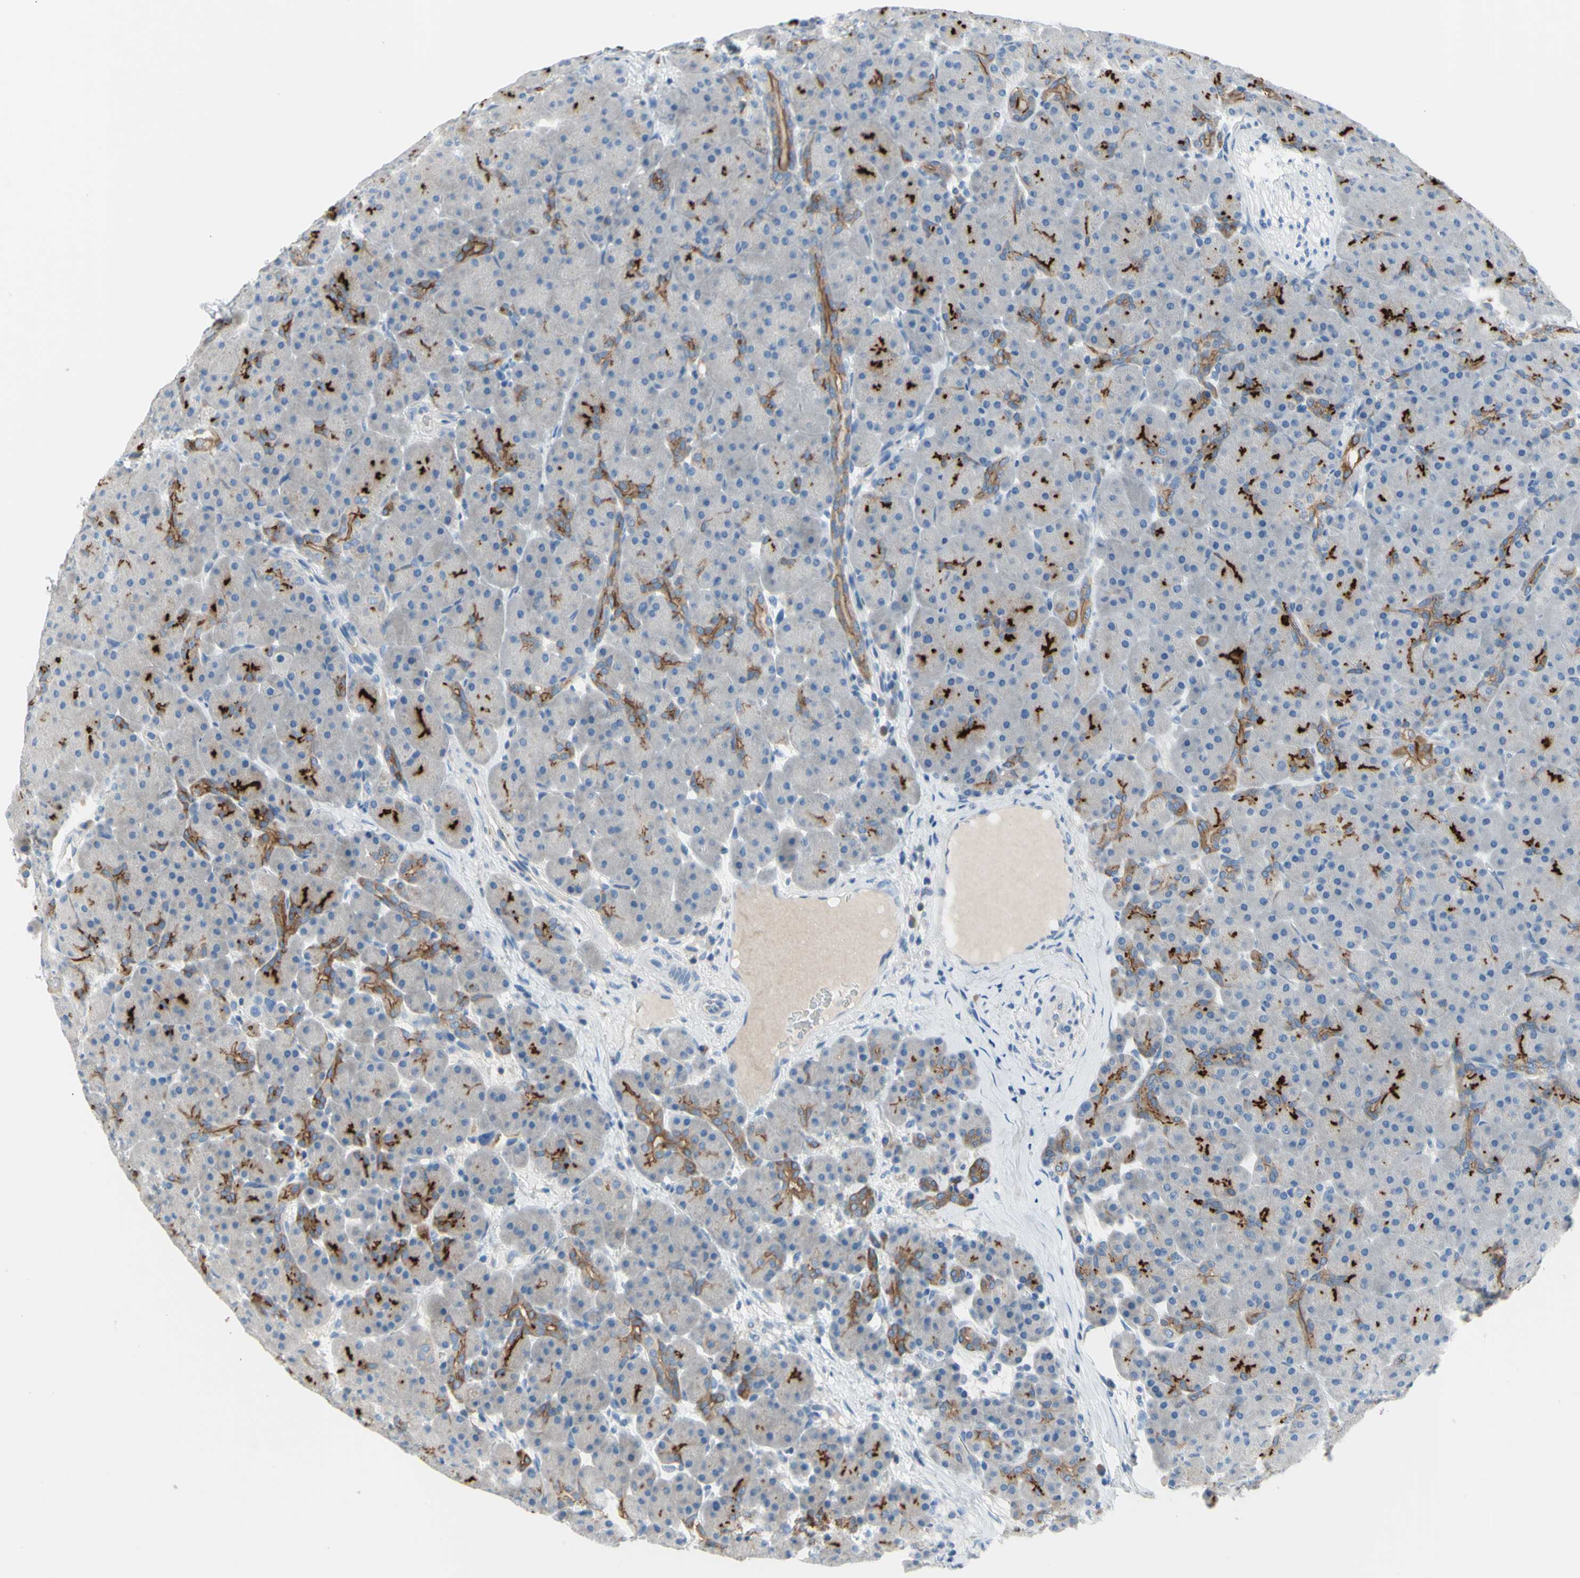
{"staining": {"intensity": "moderate", "quantity": "25%-75%", "location": "cytoplasmic/membranous"}, "tissue": "pancreas", "cell_type": "Exocrine glandular cells", "image_type": "normal", "snomed": [{"axis": "morphology", "description": "Normal tissue, NOS"}, {"axis": "topography", "description": "Pancreas"}], "caption": "A micrograph of pancreas stained for a protein reveals moderate cytoplasmic/membranous brown staining in exocrine glandular cells. The protein is stained brown, and the nuclei are stained in blue (DAB IHC with brightfield microscopy, high magnification).", "gene": "MUC1", "patient": {"sex": "male", "age": 66}}